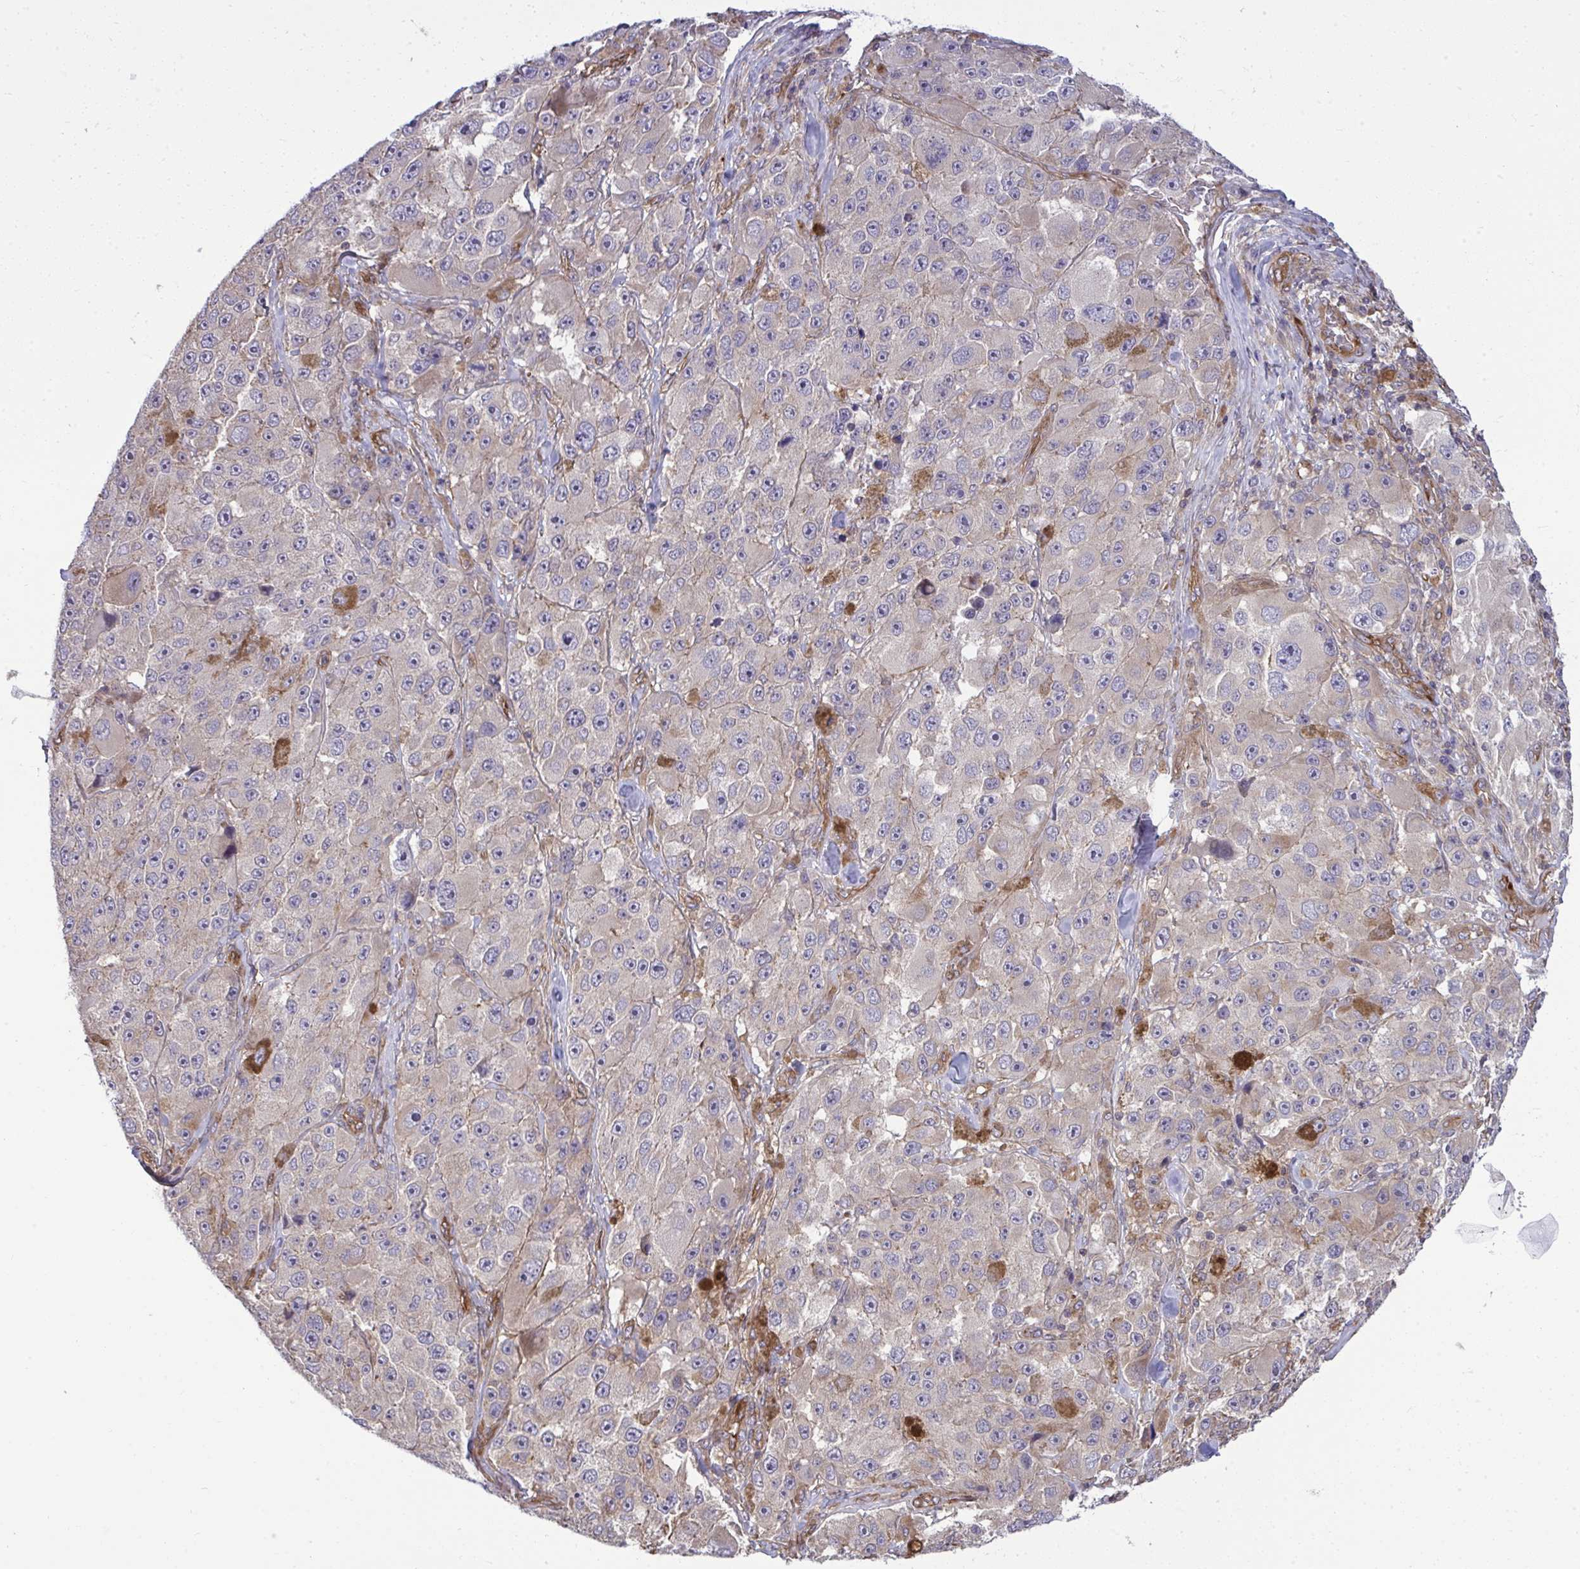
{"staining": {"intensity": "weak", "quantity": "<25%", "location": "cytoplasmic/membranous"}, "tissue": "melanoma", "cell_type": "Tumor cells", "image_type": "cancer", "snomed": [{"axis": "morphology", "description": "Malignant melanoma, Metastatic site"}, {"axis": "topography", "description": "Lymph node"}], "caption": "Tumor cells show no significant protein expression in malignant melanoma (metastatic site).", "gene": "FUT10", "patient": {"sex": "male", "age": 62}}